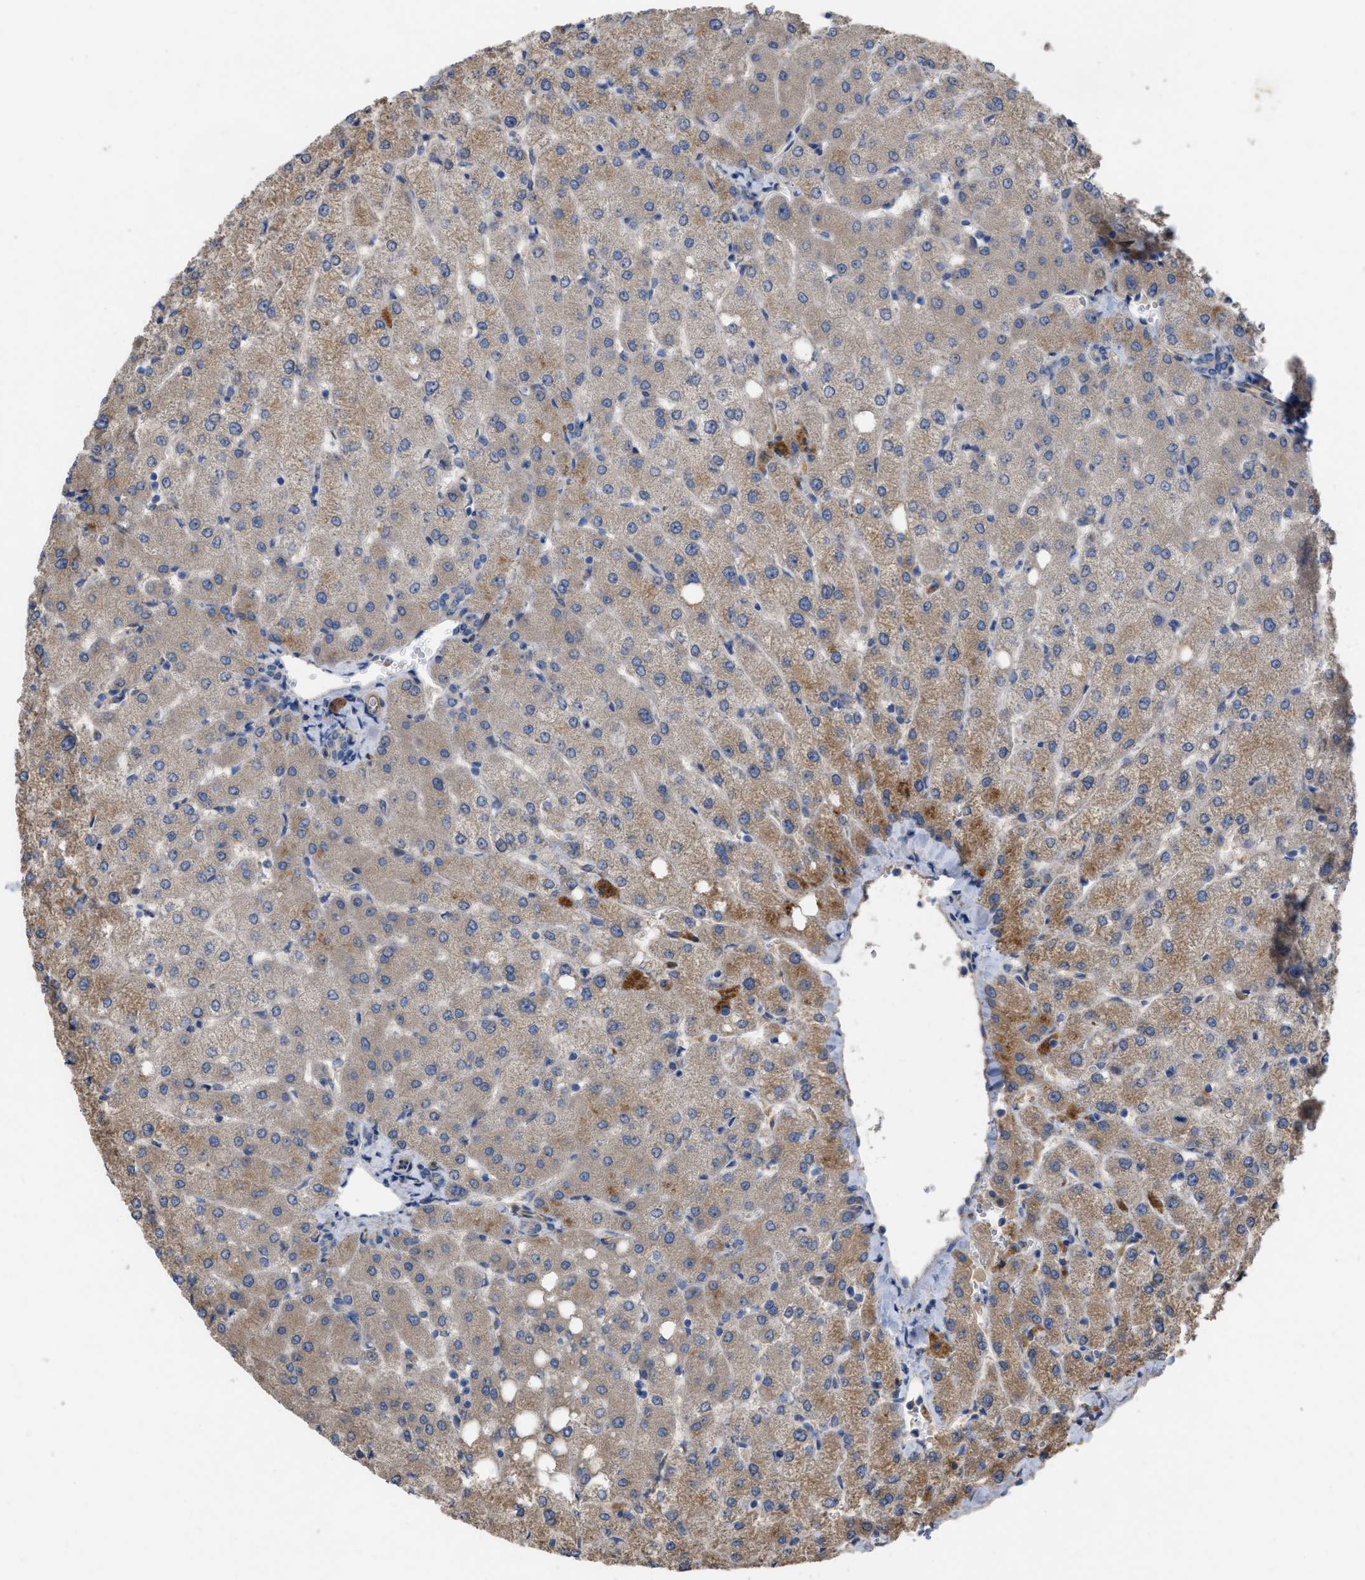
{"staining": {"intensity": "negative", "quantity": "none", "location": "none"}, "tissue": "liver", "cell_type": "Cholangiocytes", "image_type": "normal", "snomed": [{"axis": "morphology", "description": "Normal tissue, NOS"}, {"axis": "topography", "description": "Liver"}], "caption": "Photomicrograph shows no significant protein positivity in cholangiocytes of normal liver.", "gene": "SLC4A11", "patient": {"sex": "female", "age": 54}}